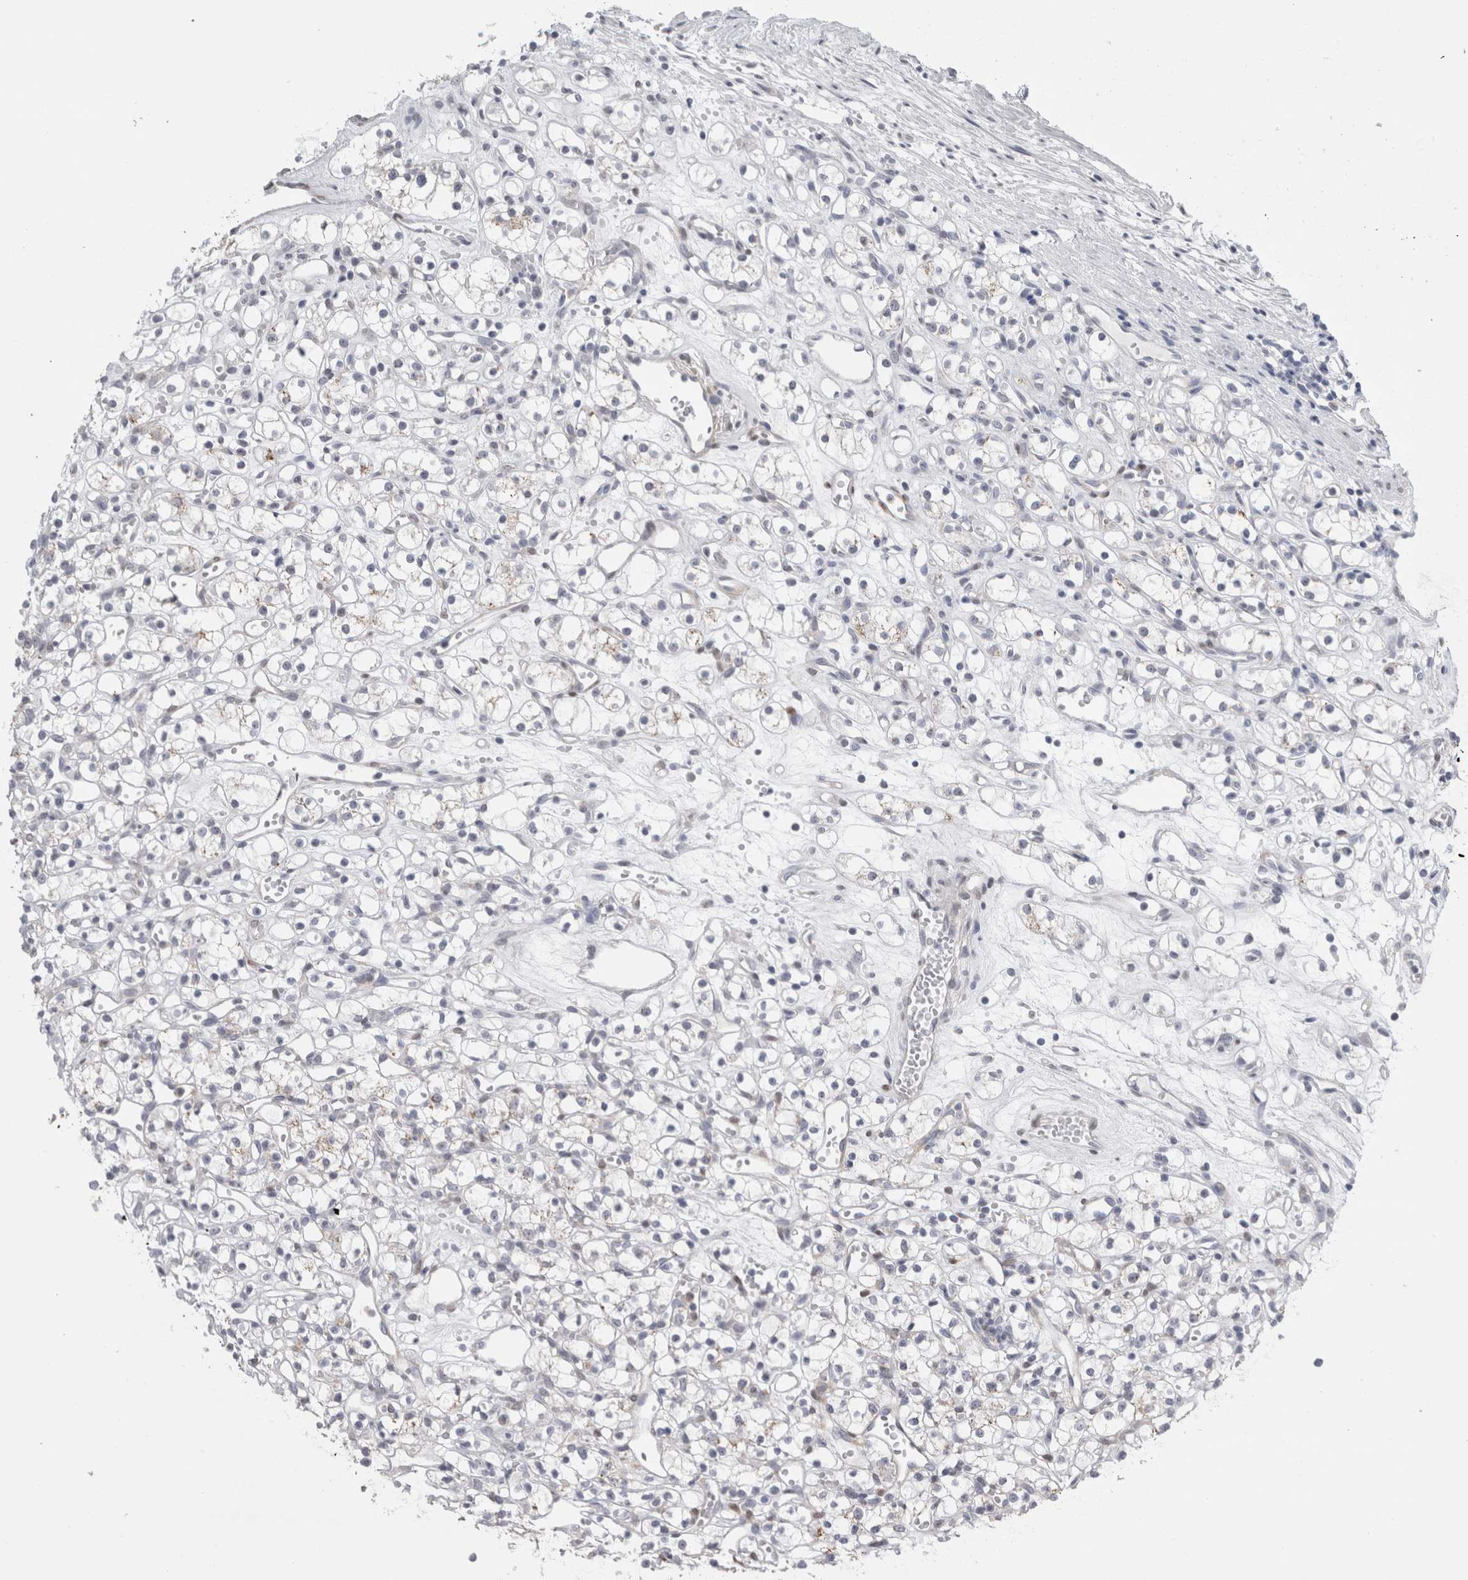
{"staining": {"intensity": "negative", "quantity": "none", "location": "none"}, "tissue": "renal cancer", "cell_type": "Tumor cells", "image_type": "cancer", "snomed": [{"axis": "morphology", "description": "Adenocarcinoma, NOS"}, {"axis": "topography", "description": "Kidney"}], "caption": "Immunohistochemistry (IHC) photomicrograph of neoplastic tissue: renal cancer stained with DAB demonstrates no significant protein positivity in tumor cells. (DAB (3,3'-diaminobenzidine) immunohistochemistry, high magnification).", "gene": "PLIN1", "patient": {"sex": "female", "age": 59}}